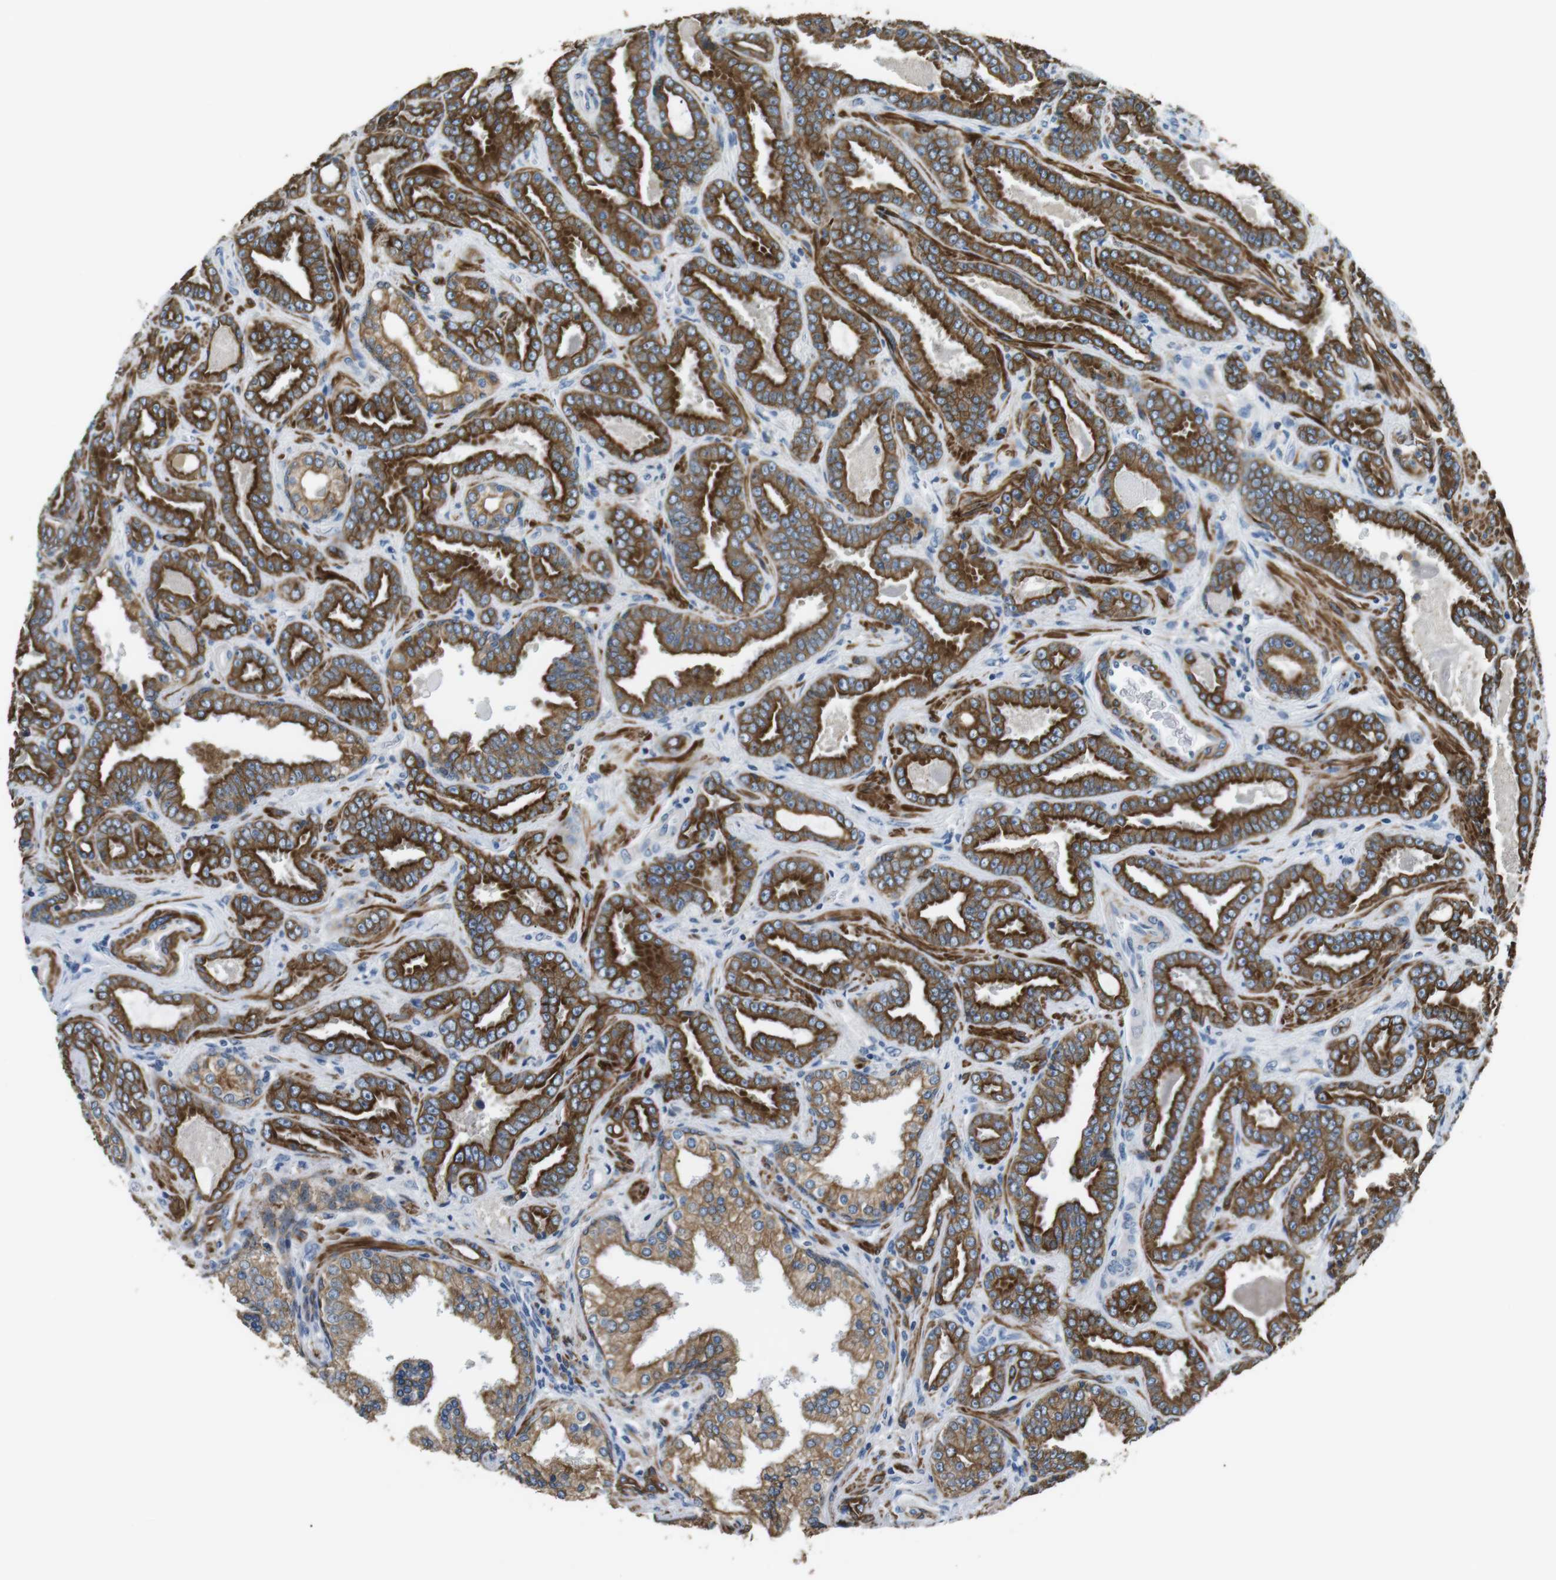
{"staining": {"intensity": "strong", "quantity": ">75%", "location": "cytoplasmic/membranous"}, "tissue": "prostate cancer", "cell_type": "Tumor cells", "image_type": "cancer", "snomed": [{"axis": "morphology", "description": "Adenocarcinoma, Low grade"}, {"axis": "topography", "description": "Prostate"}], "caption": "Immunohistochemistry (IHC) (DAB) staining of human prostate cancer exhibits strong cytoplasmic/membranous protein positivity in about >75% of tumor cells.", "gene": "UNC5CL", "patient": {"sex": "male", "age": 60}}